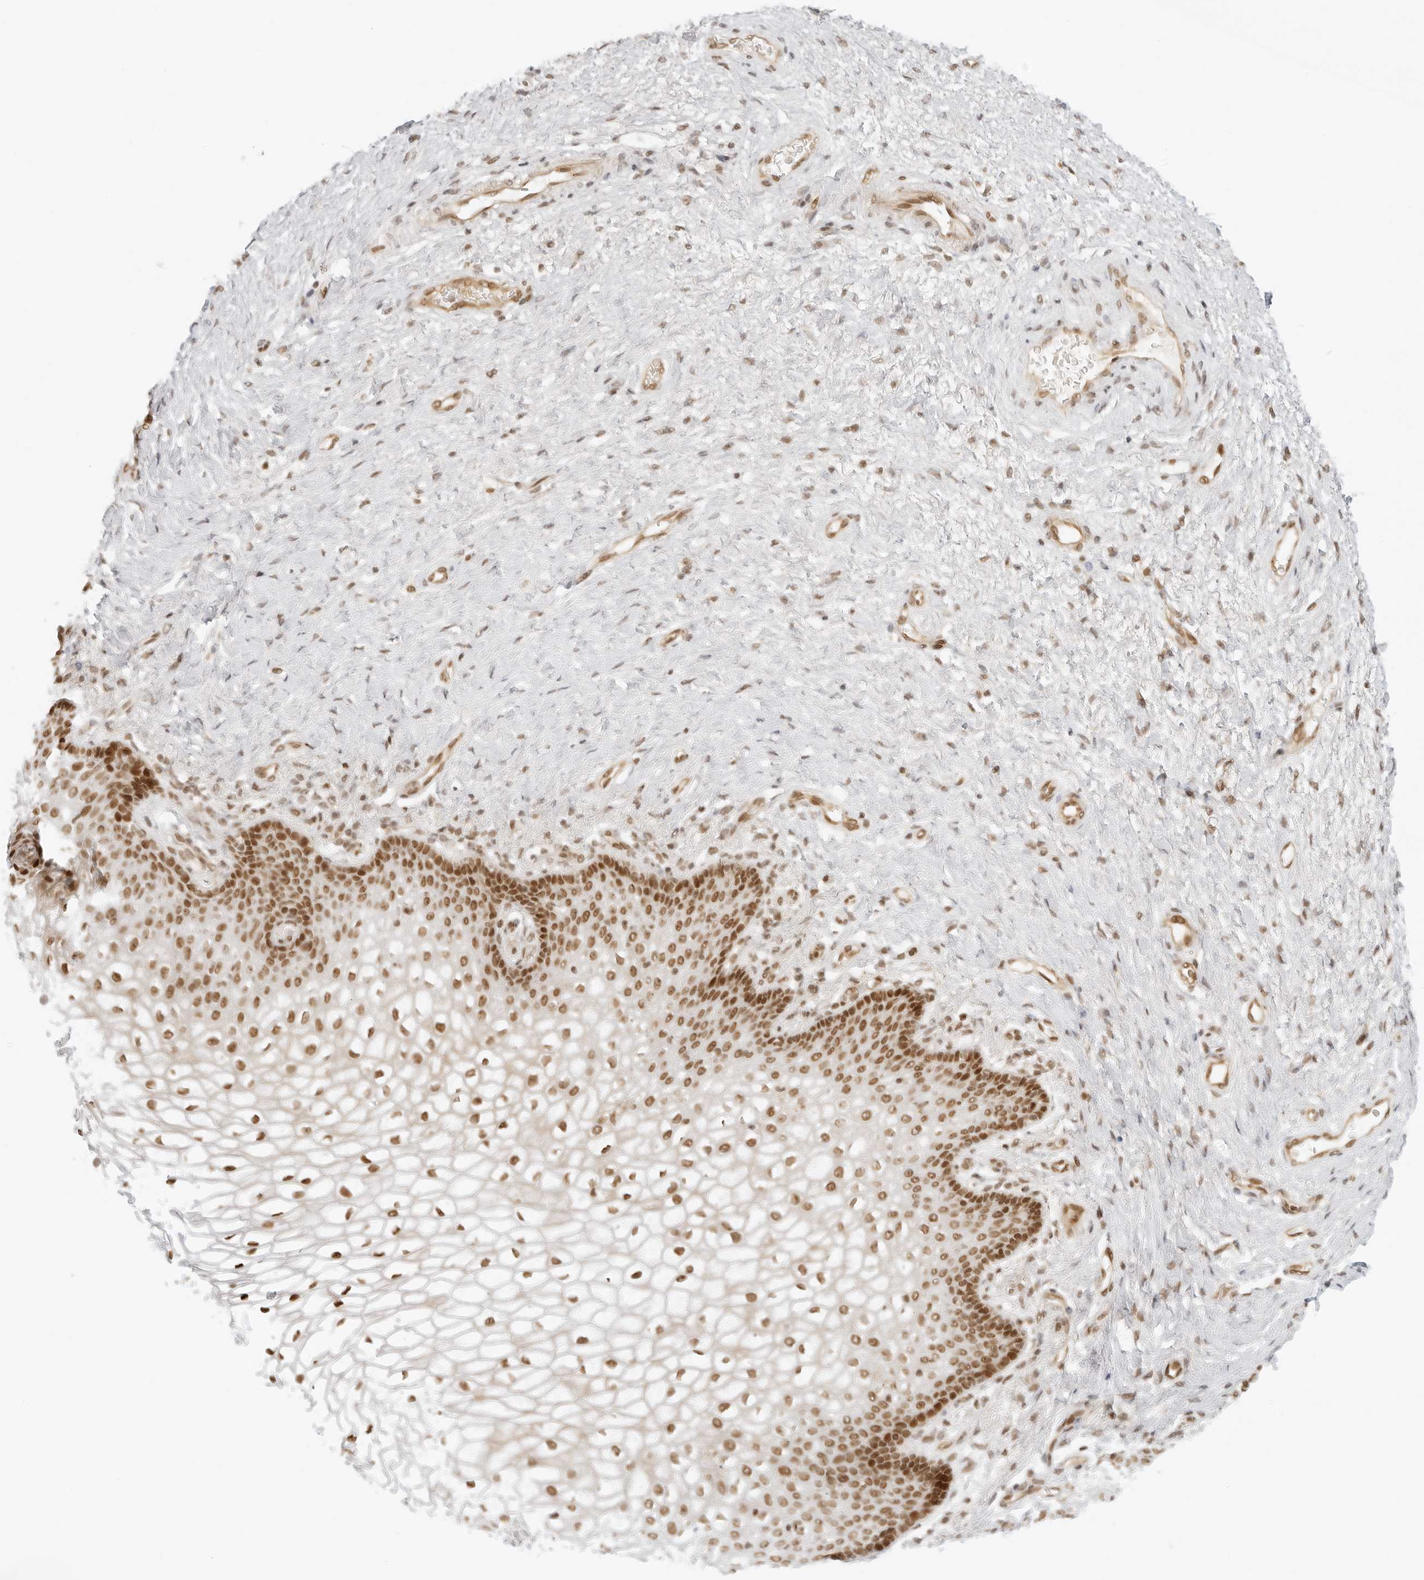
{"staining": {"intensity": "moderate", "quantity": ">75%", "location": "nuclear"}, "tissue": "vagina", "cell_type": "Squamous epithelial cells", "image_type": "normal", "snomed": [{"axis": "morphology", "description": "Normal tissue, NOS"}, {"axis": "topography", "description": "Vagina"}], "caption": "Unremarkable vagina demonstrates moderate nuclear positivity in about >75% of squamous epithelial cells.", "gene": "RCC1", "patient": {"sex": "female", "age": 60}}